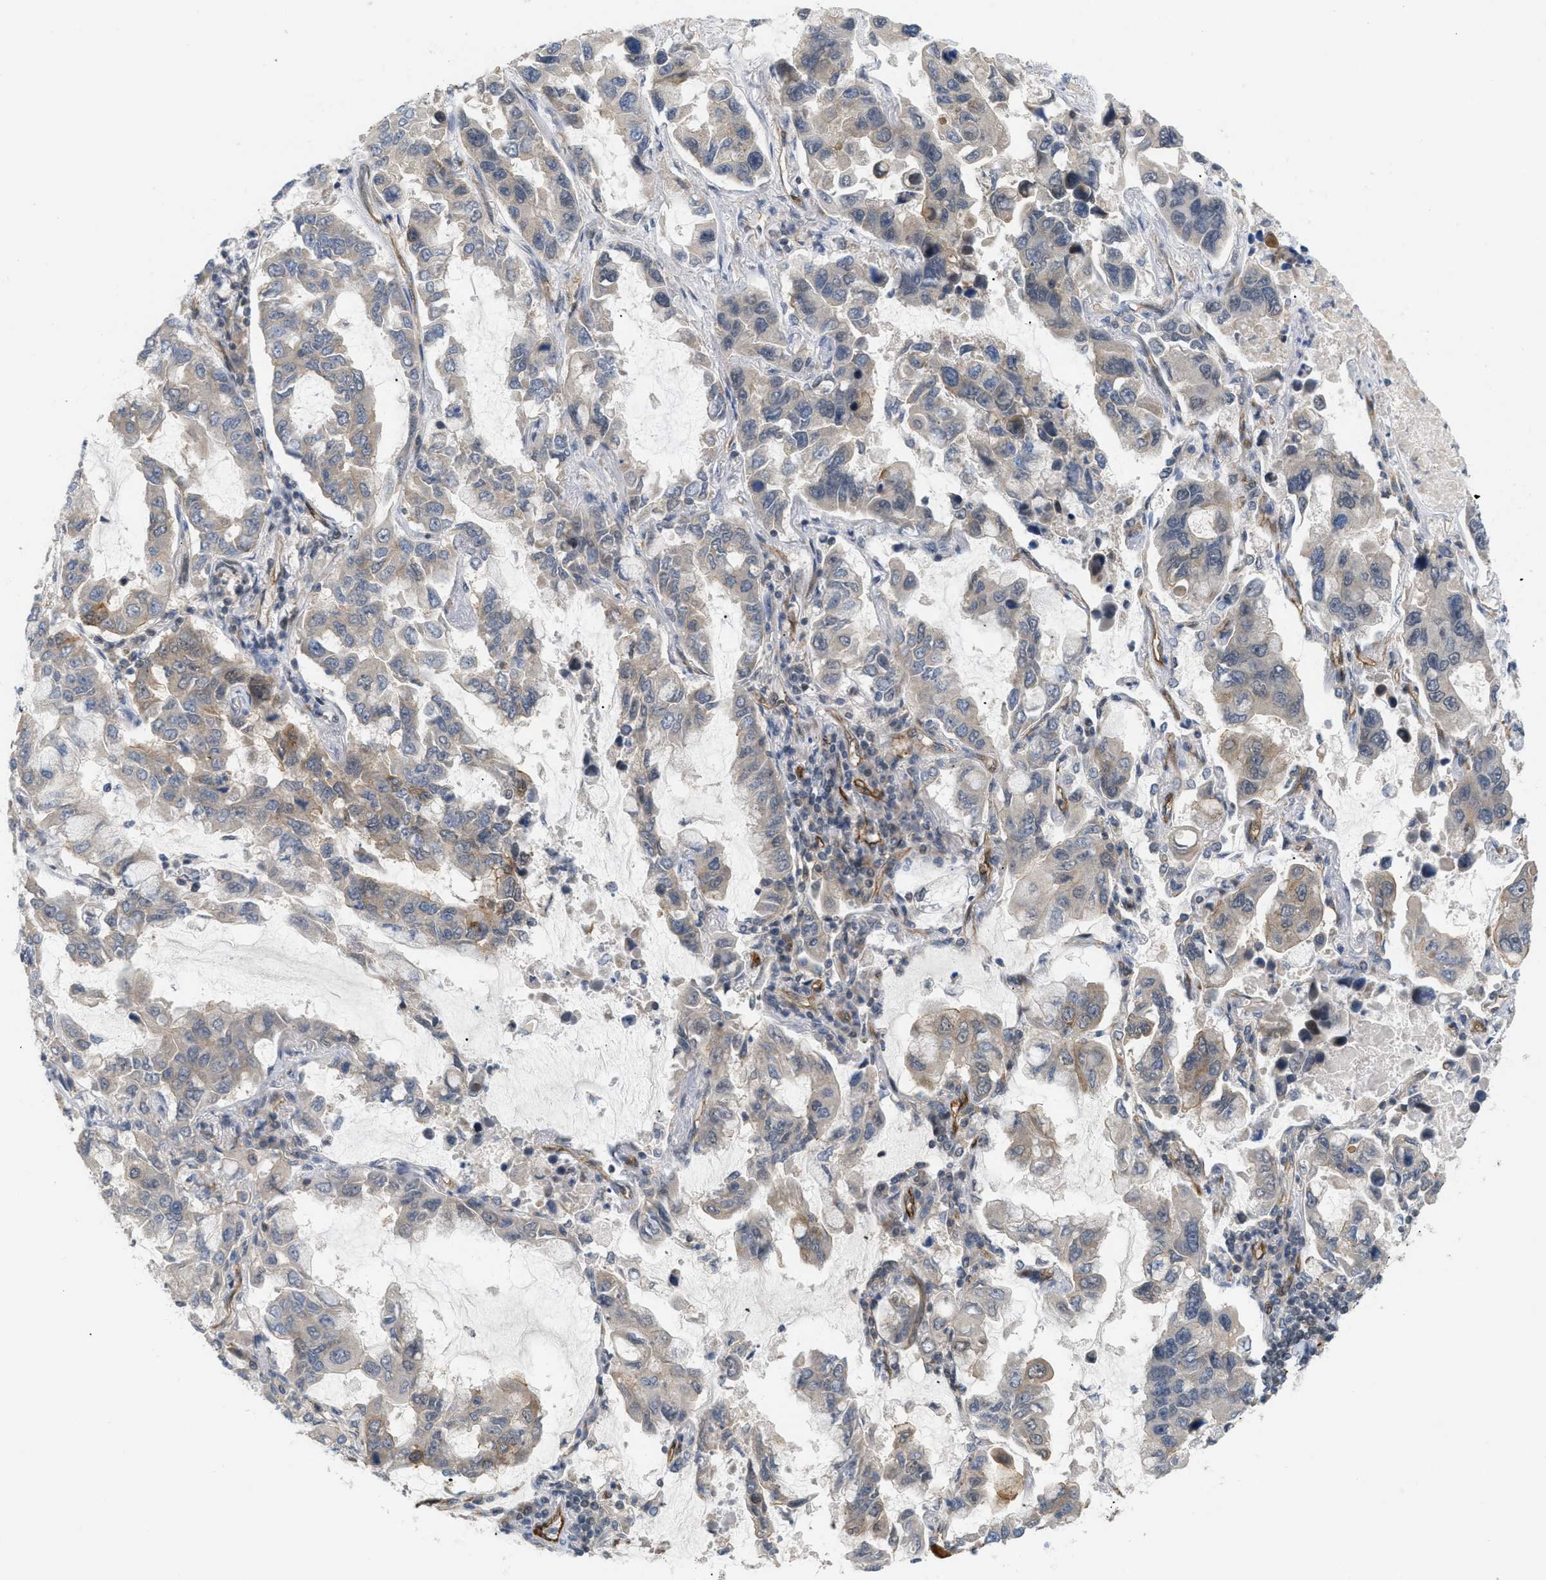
{"staining": {"intensity": "weak", "quantity": "25%-75%", "location": "cytoplasmic/membranous"}, "tissue": "lung cancer", "cell_type": "Tumor cells", "image_type": "cancer", "snomed": [{"axis": "morphology", "description": "Adenocarcinoma, NOS"}, {"axis": "topography", "description": "Lung"}], "caption": "Immunohistochemical staining of lung cancer shows low levels of weak cytoplasmic/membranous expression in about 25%-75% of tumor cells.", "gene": "PALMD", "patient": {"sex": "male", "age": 64}}